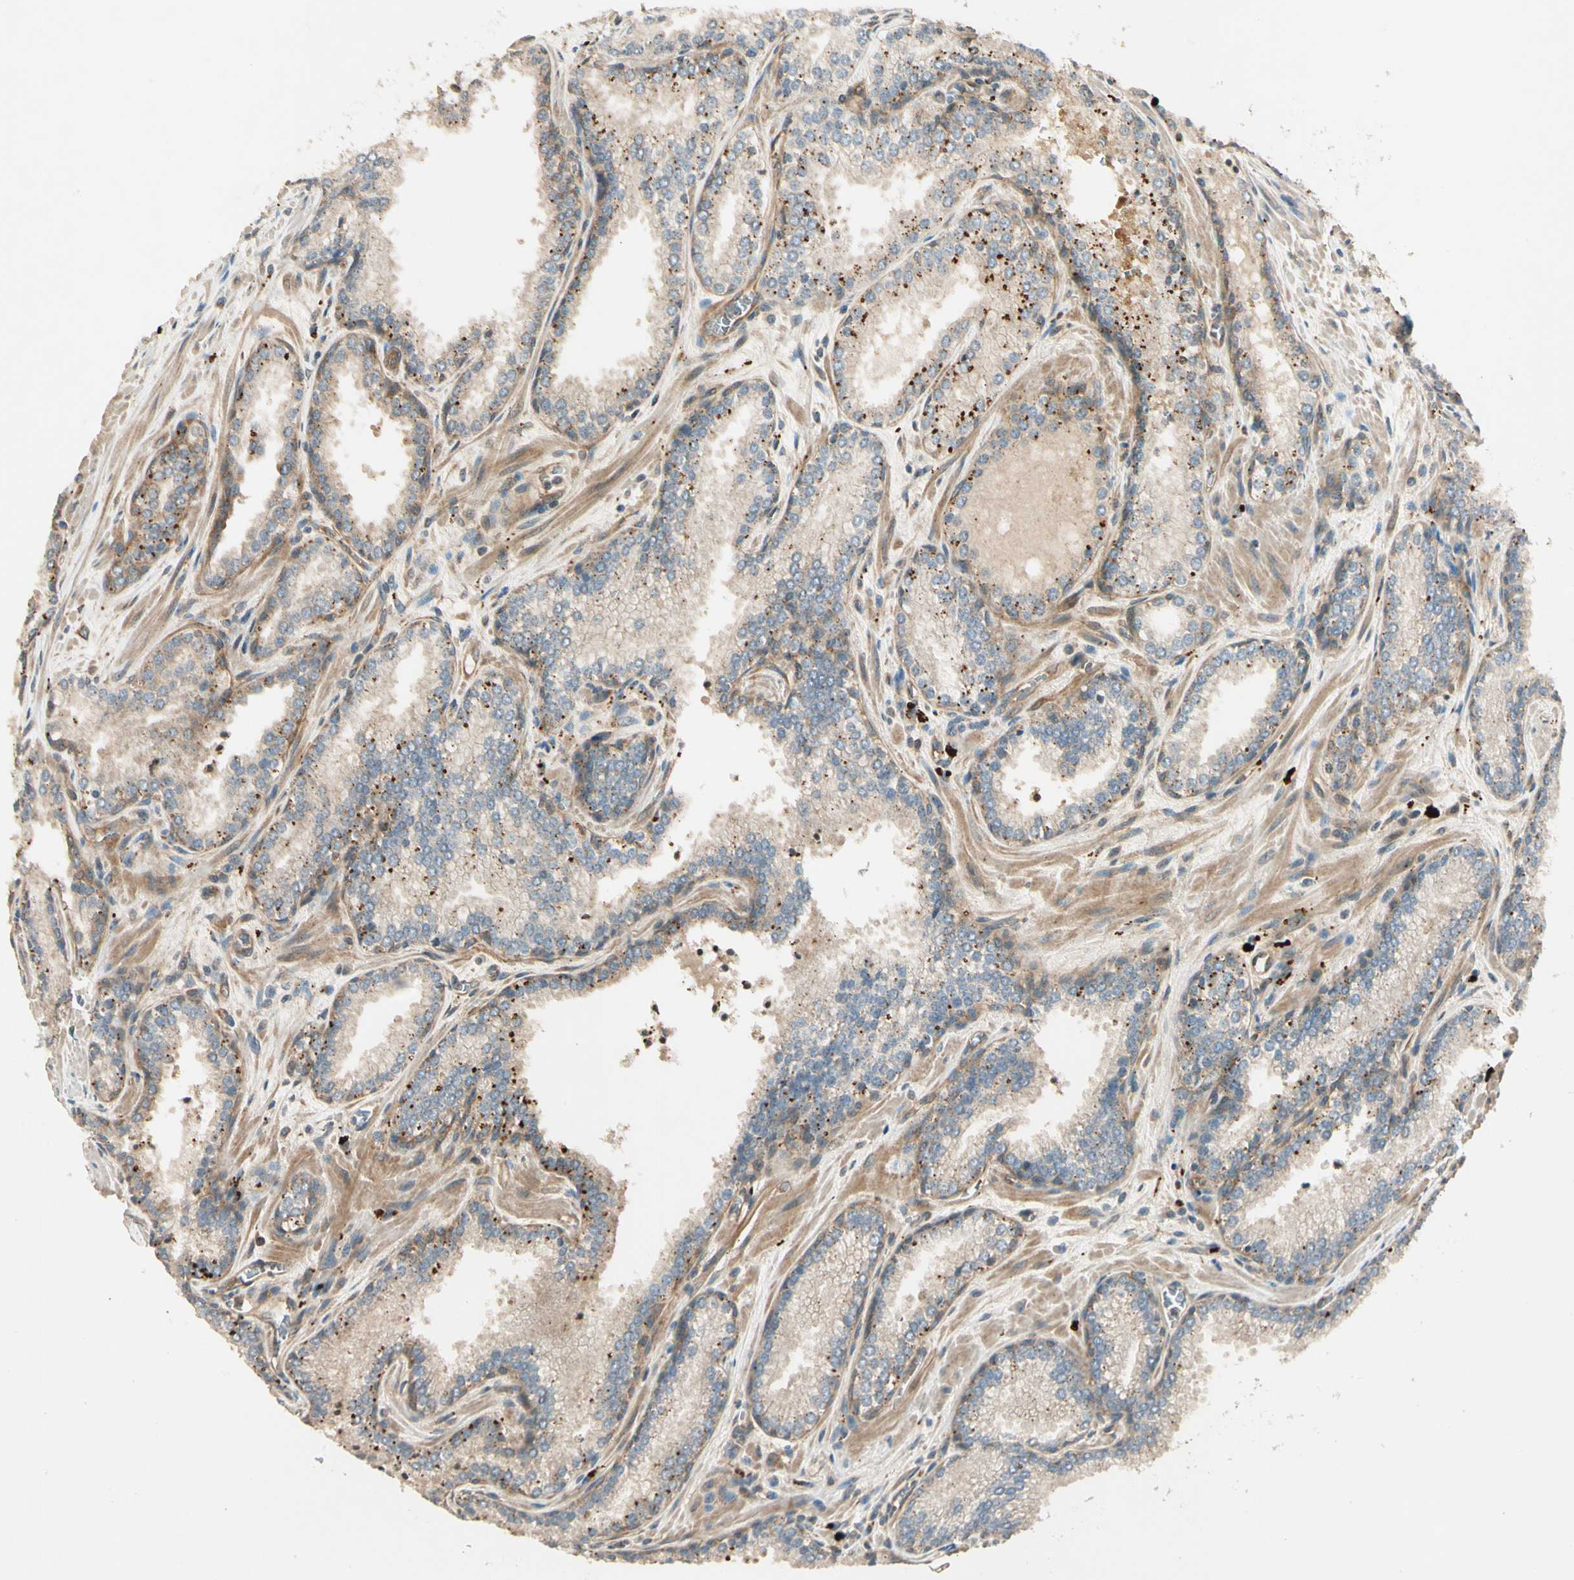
{"staining": {"intensity": "weak", "quantity": ">75%", "location": "cytoplasmic/membranous"}, "tissue": "prostate cancer", "cell_type": "Tumor cells", "image_type": "cancer", "snomed": [{"axis": "morphology", "description": "Adenocarcinoma, Low grade"}, {"axis": "topography", "description": "Prostate"}], "caption": "Adenocarcinoma (low-grade) (prostate) stained with a brown dye demonstrates weak cytoplasmic/membranous positive staining in about >75% of tumor cells.", "gene": "ROCK2", "patient": {"sex": "male", "age": 60}}